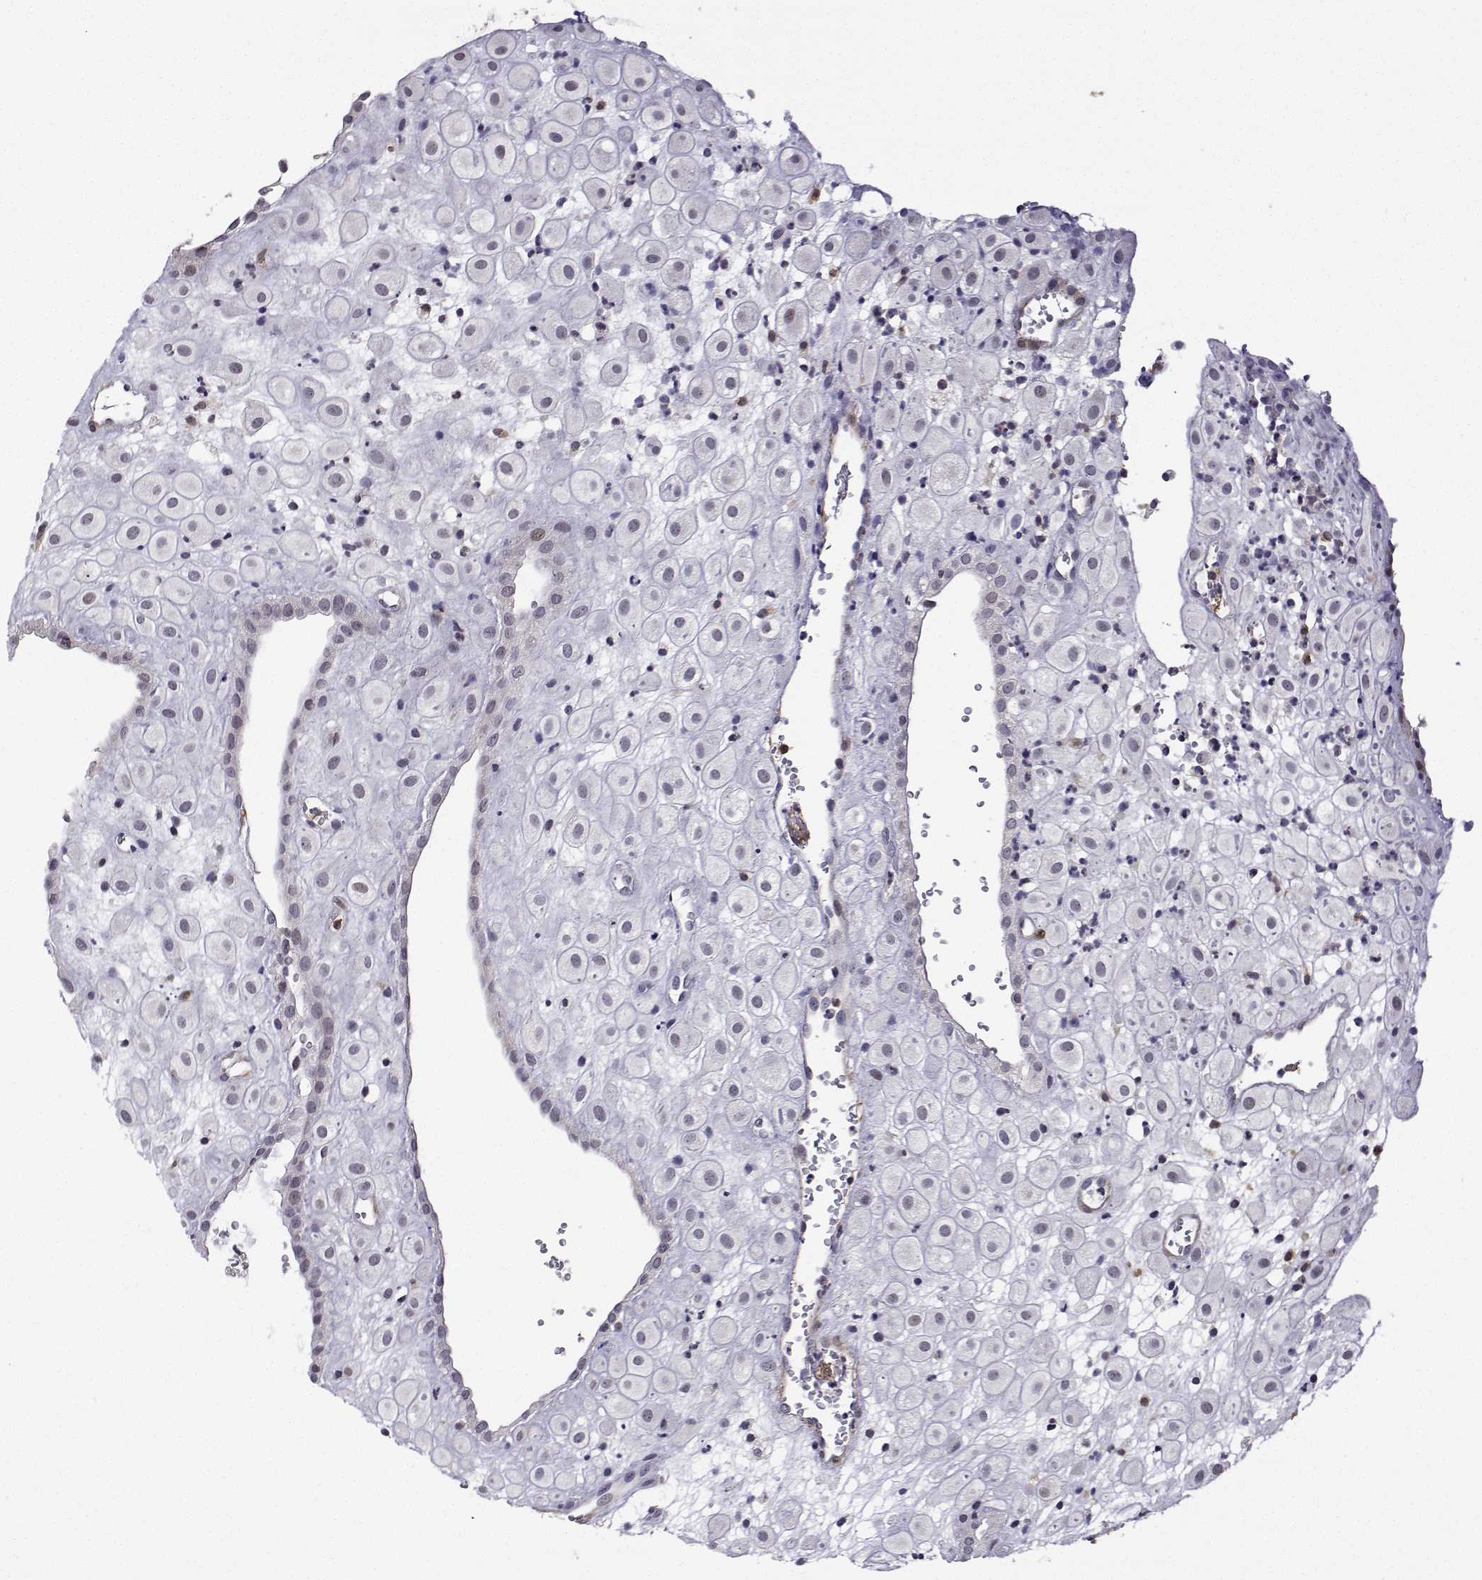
{"staining": {"intensity": "negative", "quantity": "none", "location": "none"}, "tissue": "placenta", "cell_type": "Decidual cells", "image_type": "normal", "snomed": [{"axis": "morphology", "description": "Normal tissue, NOS"}, {"axis": "topography", "description": "Placenta"}], "caption": "Decidual cells show no significant expression in normal placenta.", "gene": "PHGDH", "patient": {"sex": "female", "age": 24}}